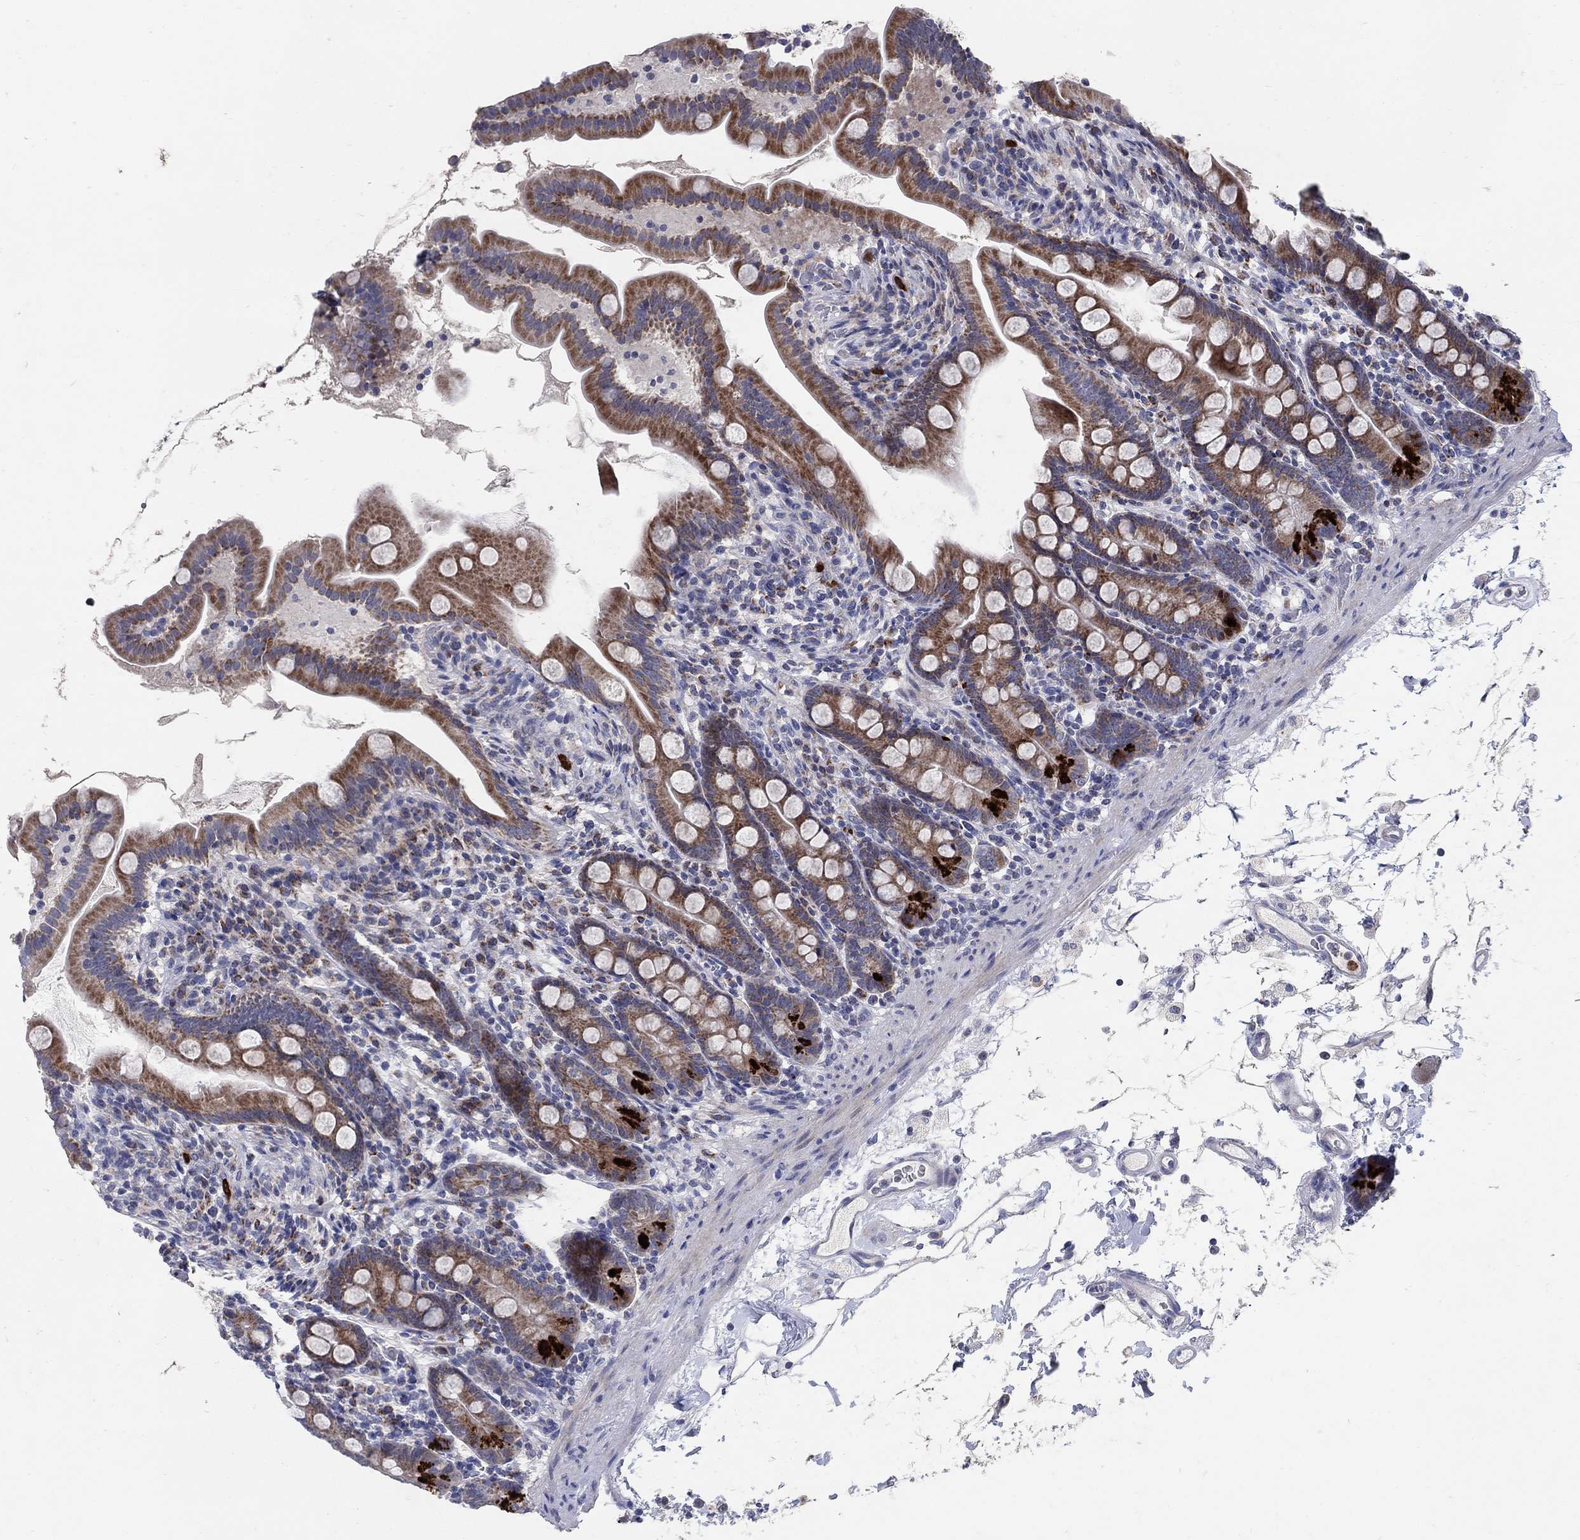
{"staining": {"intensity": "moderate", "quantity": ">75%", "location": "cytoplasmic/membranous"}, "tissue": "small intestine", "cell_type": "Glandular cells", "image_type": "normal", "snomed": [{"axis": "morphology", "description": "Normal tissue, NOS"}, {"axis": "topography", "description": "Small intestine"}], "caption": "Moderate cytoplasmic/membranous expression for a protein is present in about >75% of glandular cells of unremarkable small intestine using immunohistochemistry (IHC).", "gene": "HMX2", "patient": {"sex": "female", "age": 44}}